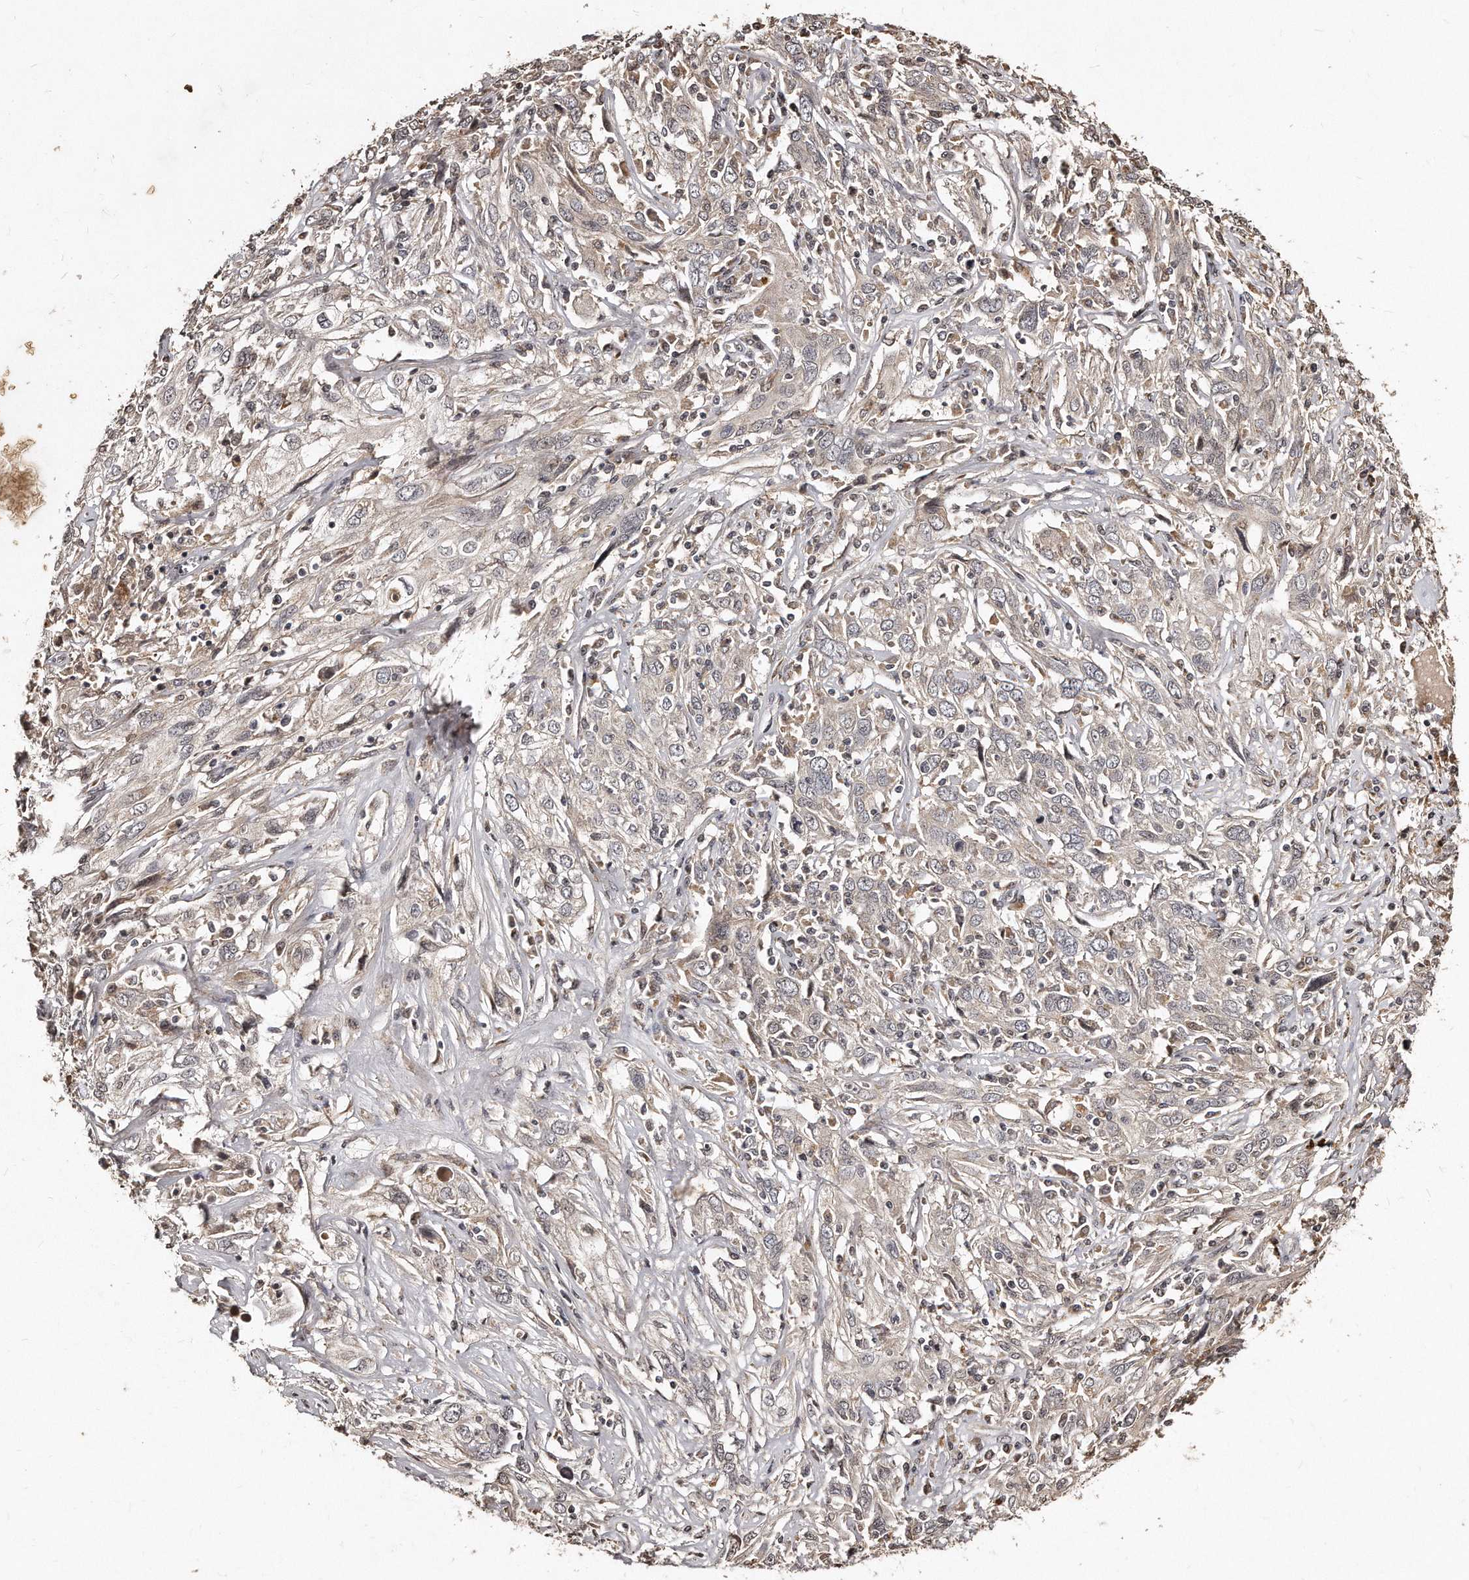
{"staining": {"intensity": "negative", "quantity": "none", "location": "none"}, "tissue": "cervical cancer", "cell_type": "Tumor cells", "image_type": "cancer", "snomed": [{"axis": "morphology", "description": "Squamous cell carcinoma, NOS"}, {"axis": "topography", "description": "Cervix"}], "caption": "This is an IHC histopathology image of squamous cell carcinoma (cervical). There is no positivity in tumor cells.", "gene": "TSHR", "patient": {"sex": "female", "age": 46}}